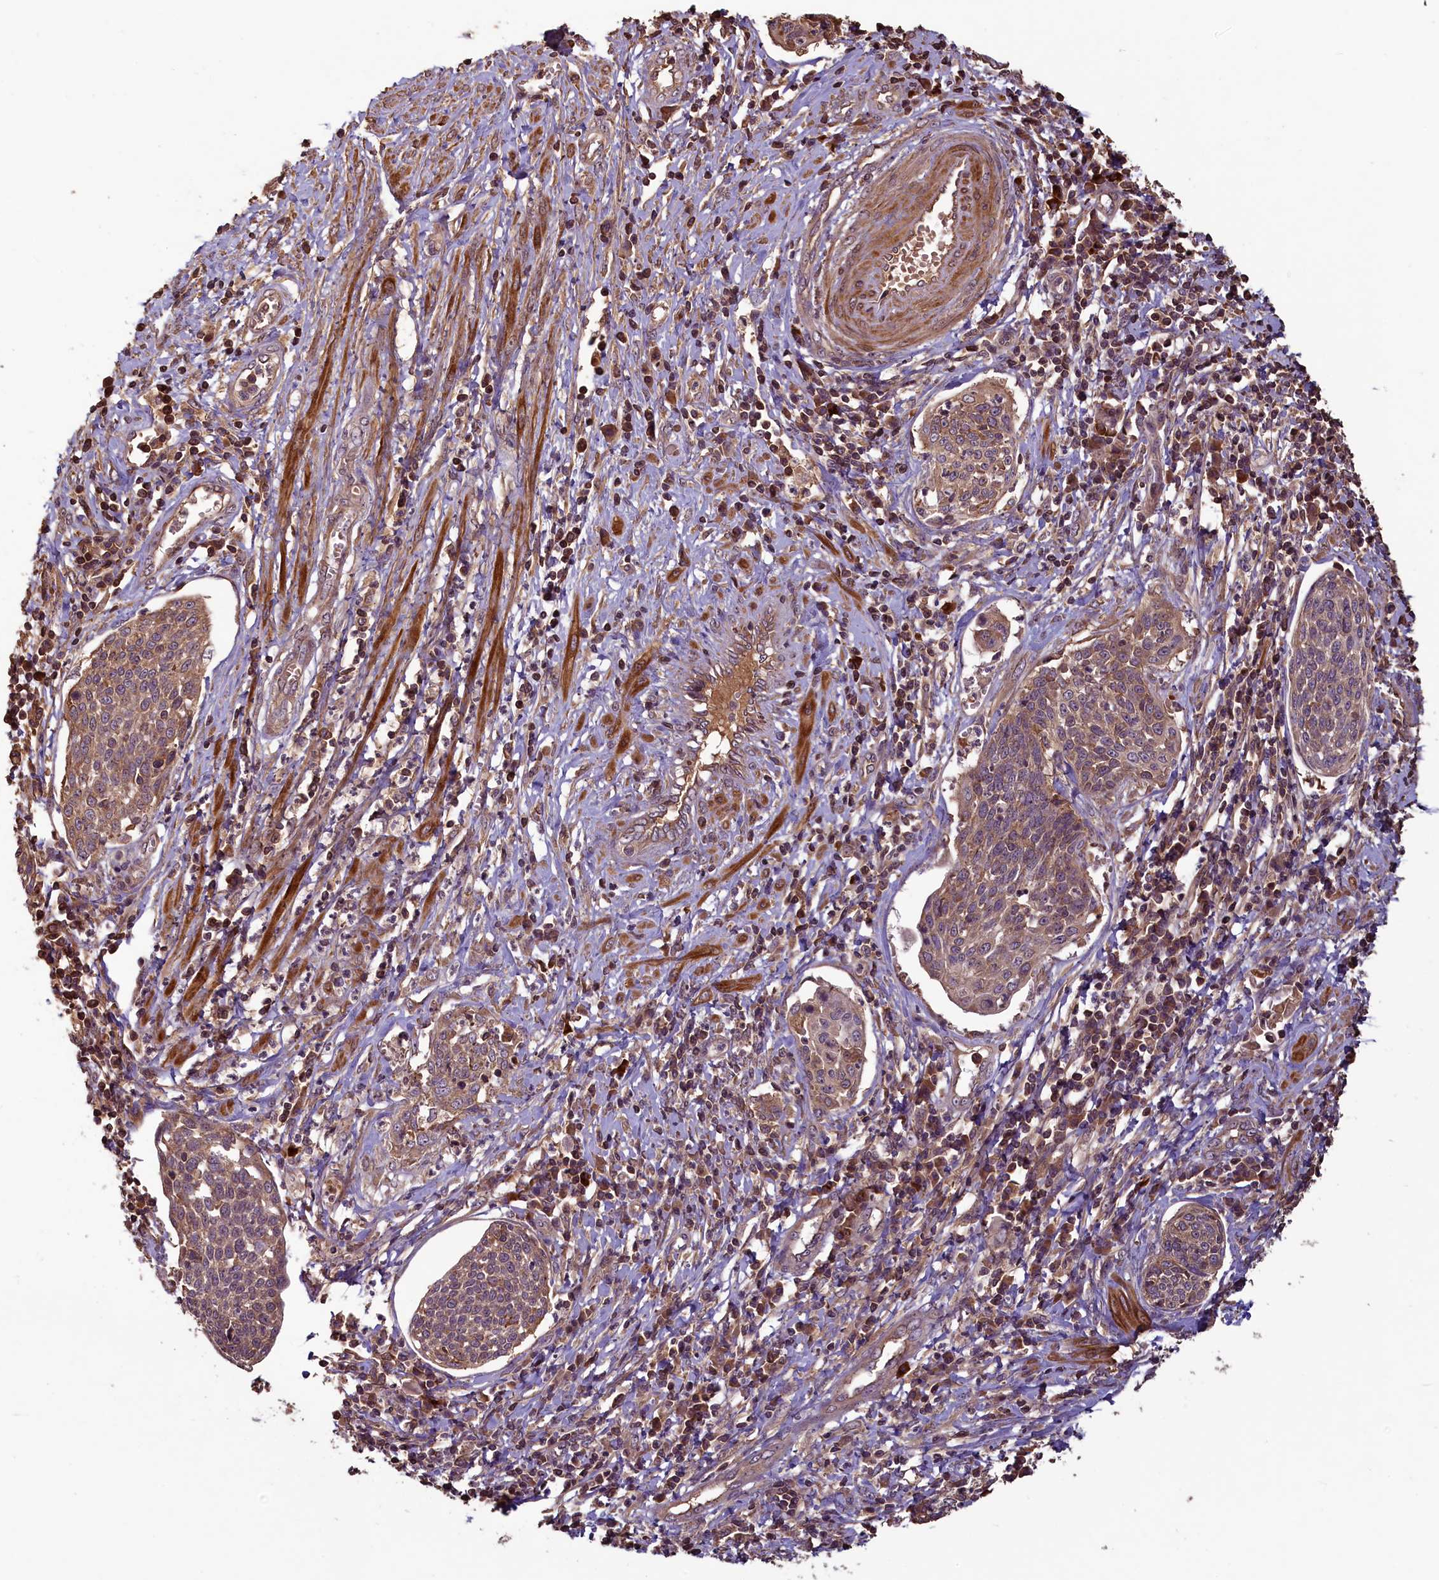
{"staining": {"intensity": "moderate", "quantity": ">75%", "location": "cytoplasmic/membranous"}, "tissue": "cervical cancer", "cell_type": "Tumor cells", "image_type": "cancer", "snomed": [{"axis": "morphology", "description": "Squamous cell carcinoma, NOS"}, {"axis": "topography", "description": "Cervix"}], "caption": "This micrograph demonstrates immunohistochemistry (IHC) staining of human cervical squamous cell carcinoma, with medium moderate cytoplasmic/membranous staining in about >75% of tumor cells.", "gene": "NUDT6", "patient": {"sex": "female", "age": 34}}